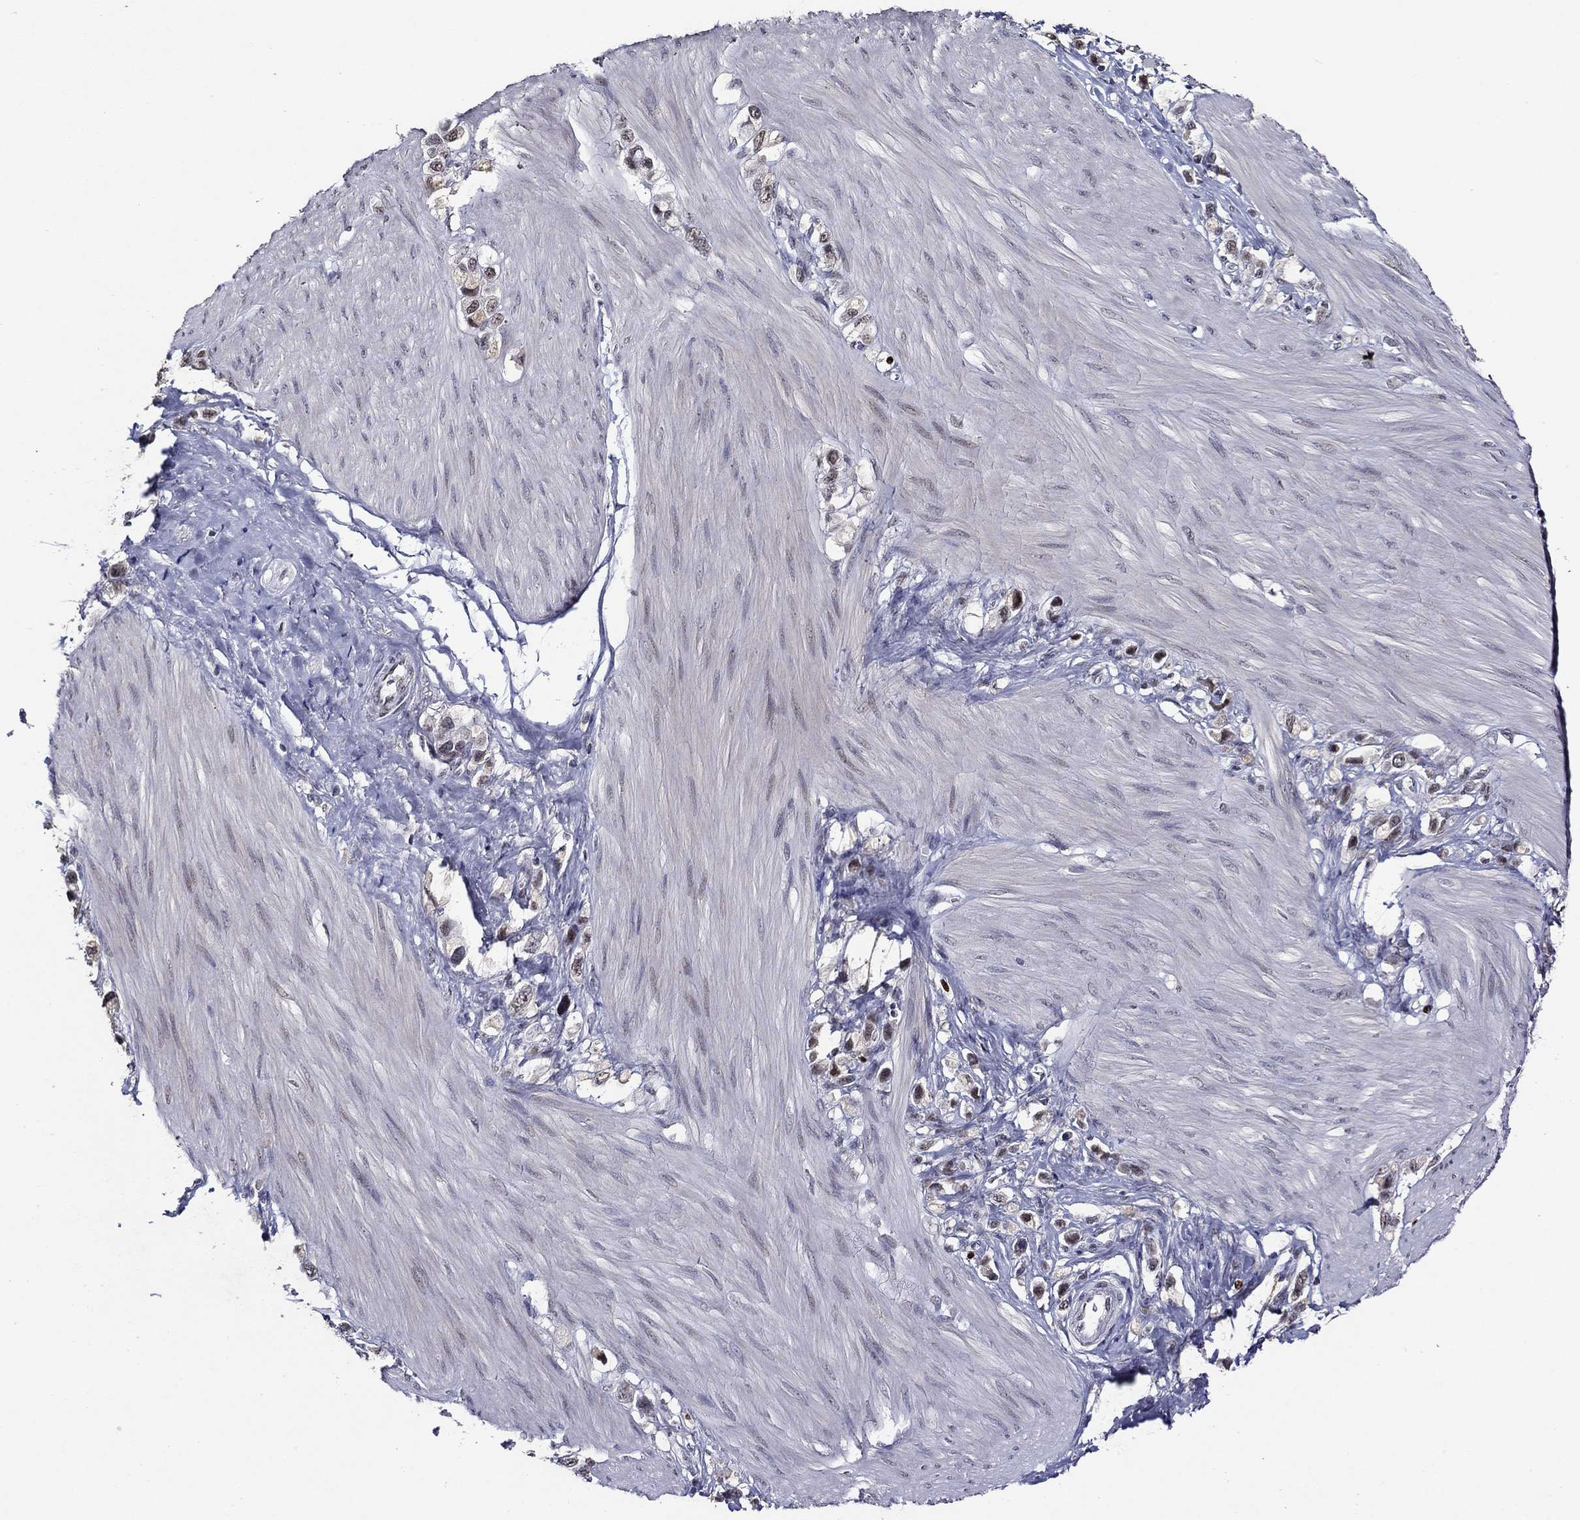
{"staining": {"intensity": "moderate", "quantity": "<25%", "location": "nuclear"}, "tissue": "stomach cancer", "cell_type": "Tumor cells", "image_type": "cancer", "snomed": [{"axis": "morphology", "description": "Normal tissue, NOS"}, {"axis": "morphology", "description": "Adenocarcinoma, NOS"}, {"axis": "morphology", "description": "Adenocarcinoma, High grade"}, {"axis": "topography", "description": "Stomach, upper"}, {"axis": "topography", "description": "Stomach"}], "caption": "Moderate nuclear positivity is identified in approximately <25% of tumor cells in adenocarcinoma (high-grade) (stomach).", "gene": "GATA2", "patient": {"sex": "female", "age": 65}}